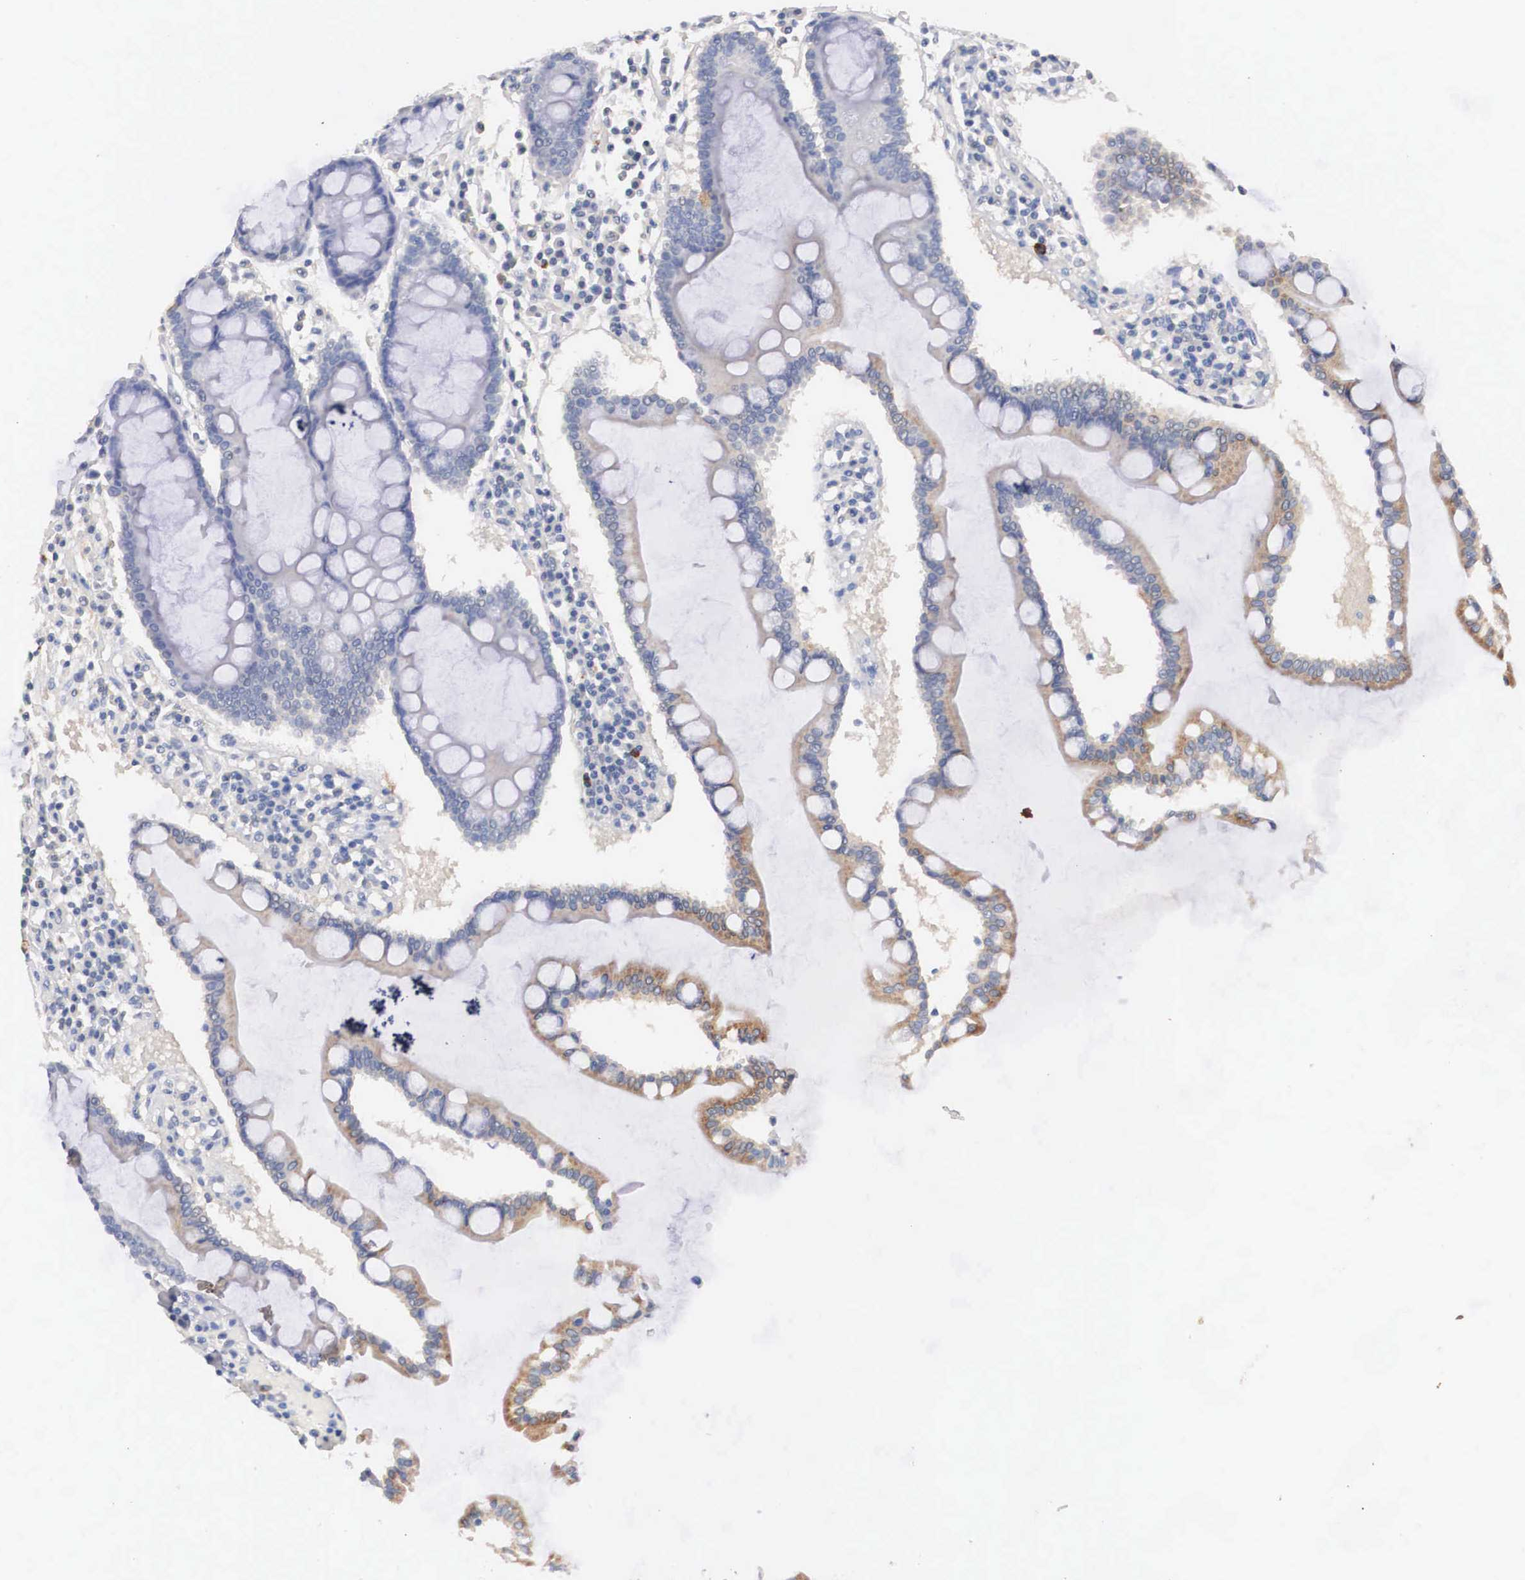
{"staining": {"intensity": "moderate", "quantity": "25%-75%", "location": "cytoplasmic/membranous"}, "tissue": "duodenum", "cell_type": "Glandular cells", "image_type": "normal", "snomed": [{"axis": "morphology", "description": "Normal tissue, NOS"}, {"axis": "topography", "description": "Duodenum"}], "caption": "Immunohistochemistry (DAB) staining of unremarkable duodenum shows moderate cytoplasmic/membranous protein expression in about 25%-75% of glandular cells. Using DAB (brown) and hematoxylin (blue) stains, captured at high magnification using brightfield microscopy.", "gene": "ABHD4", "patient": {"sex": "male", "age": 73}}